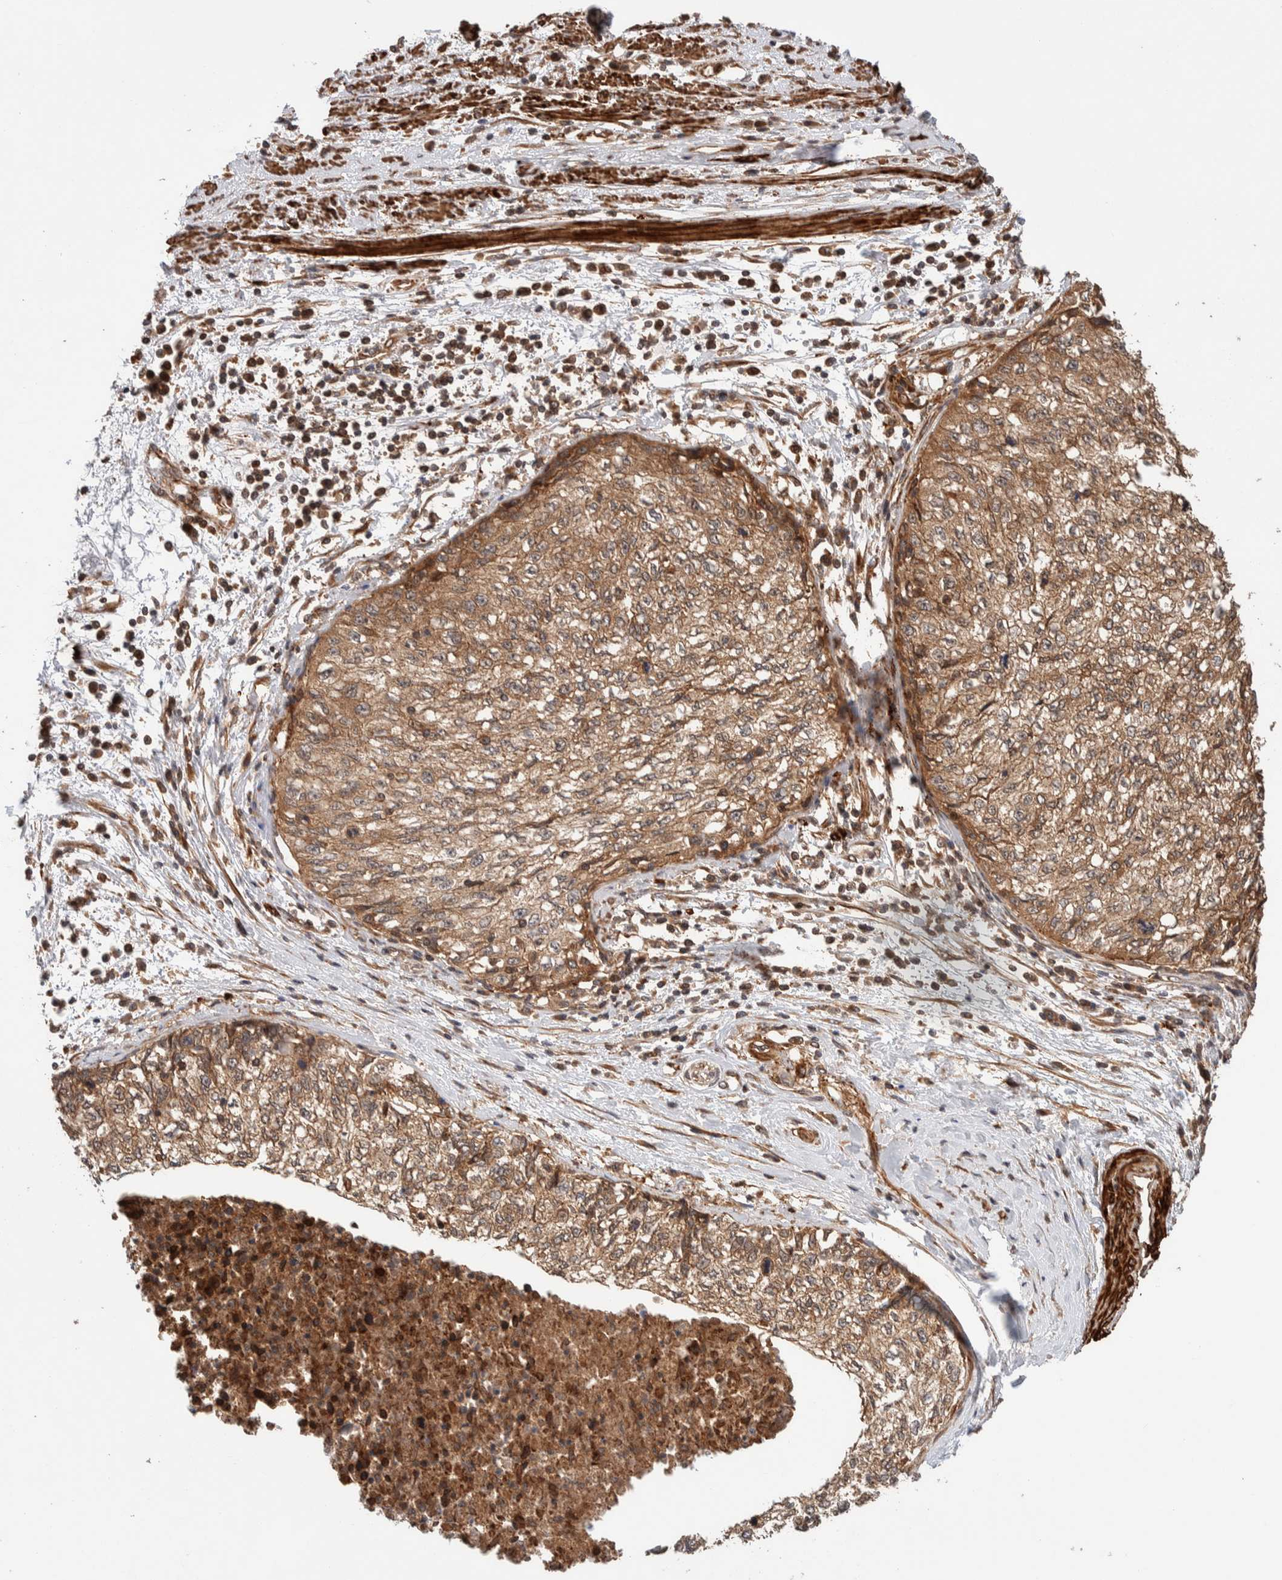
{"staining": {"intensity": "weak", "quantity": ">75%", "location": "cytoplasmic/membranous"}, "tissue": "cervical cancer", "cell_type": "Tumor cells", "image_type": "cancer", "snomed": [{"axis": "morphology", "description": "Squamous cell carcinoma, NOS"}, {"axis": "topography", "description": "Cervix"}], "caption": "Immunohistochemical staining of cervical squamous cell carcinoma demonstrates low levels of weak cytoplasmic/membranous protein staining in about >75% of tumor cells. The protein of interest is shown in brown color, while the nuclei are stained blue.", "gene": "SYNRG", "patient": {"sex": "female", "age": 57}}